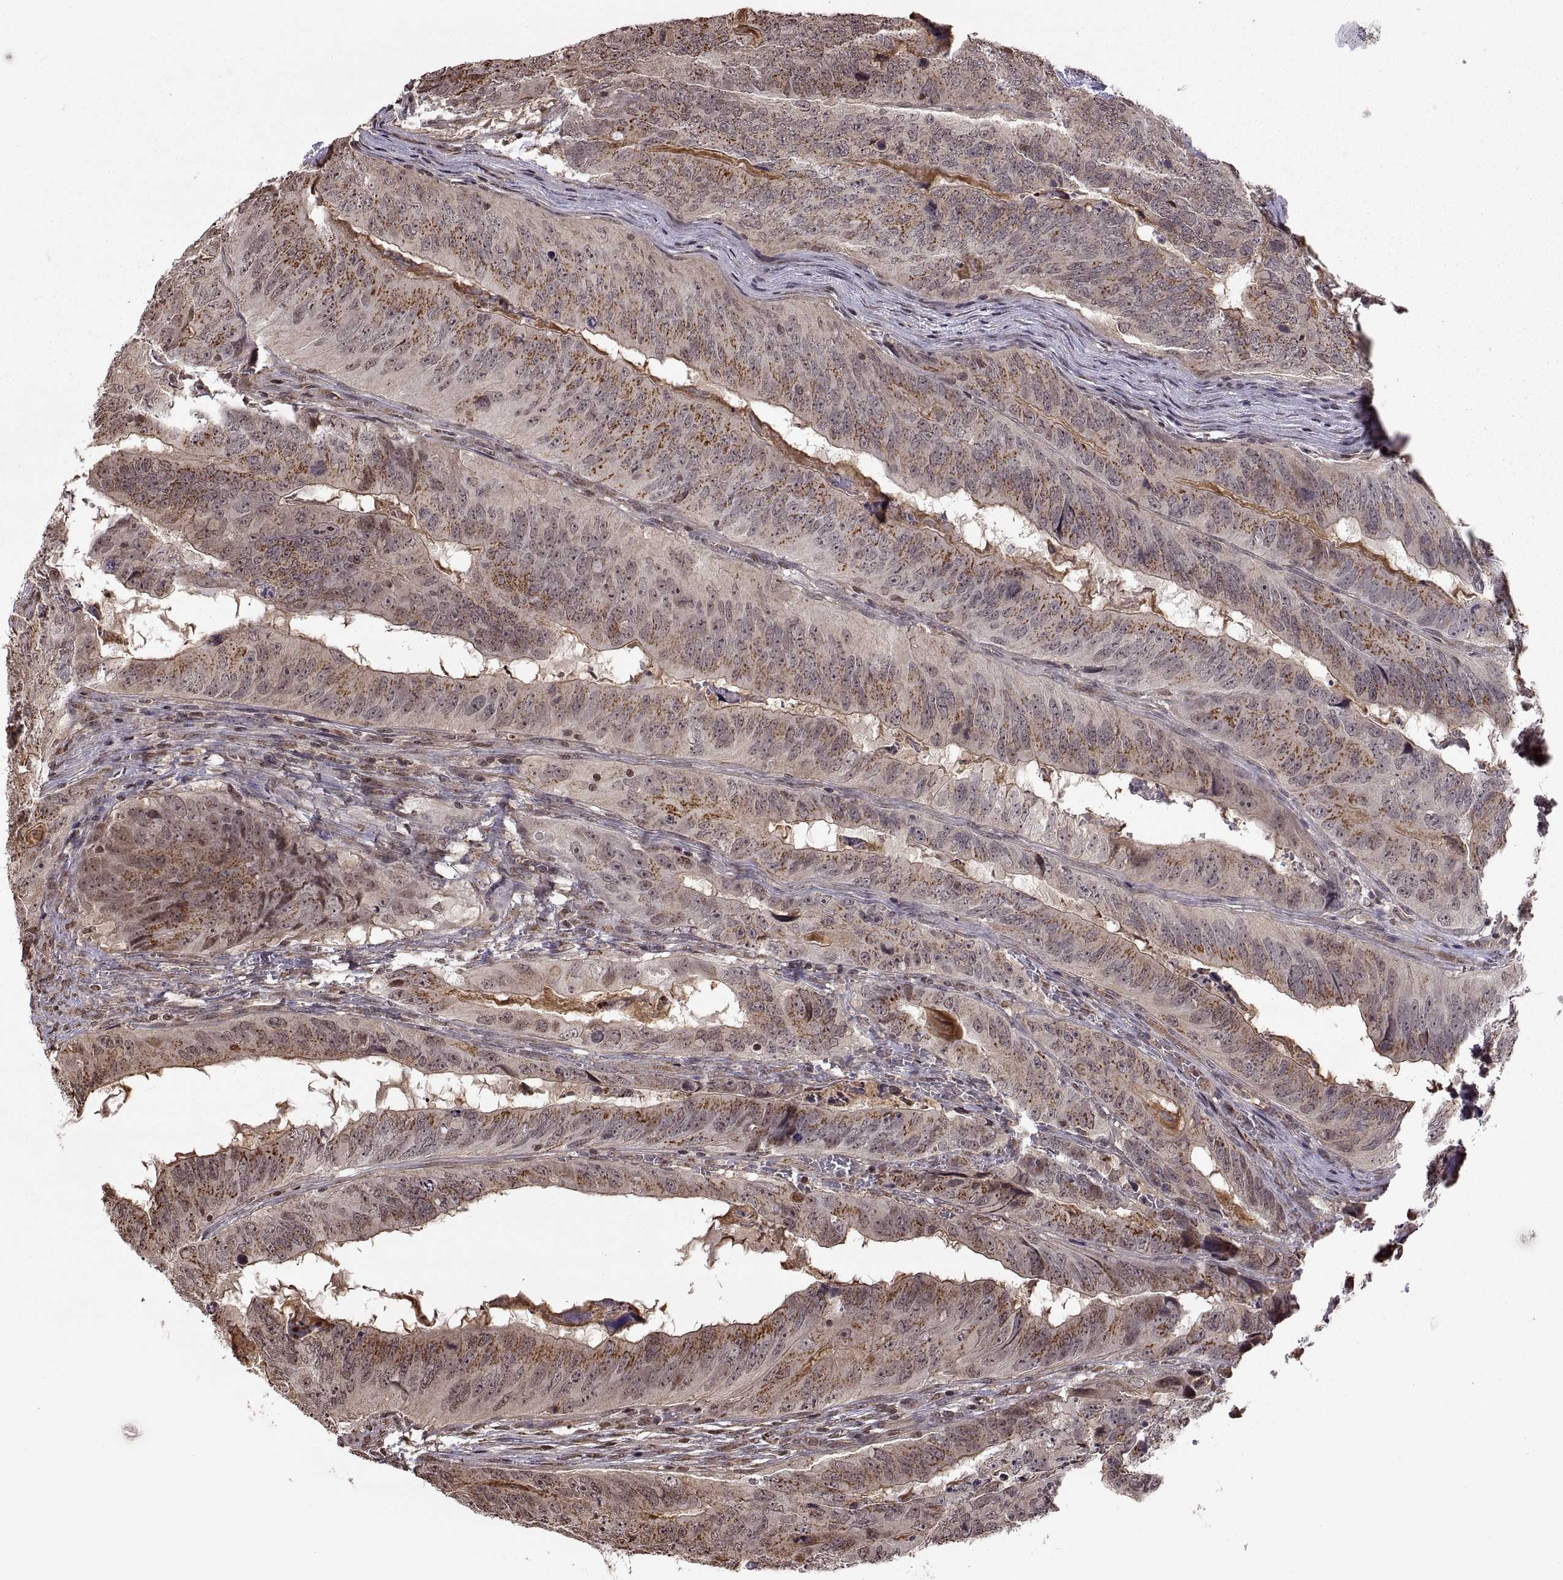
{"staining": {"intensity": "strong", "quantity": "25%-75%", "location": "cytoplasmic/membranous"}, "tissue": "colorectal cancer", "cell_type": "Tumor cells", "image_type": "cancer", "snomed": [{"axis": "morphology", "description": "Adenocarcinoma, NOS"}, {"axis": "topography", "description": "Colon"}], "caption": "An image showing strong cytoplasmic/membranous expression in approximately 25%-75% of tumor cells in adenocarcinoma (colorectal), as visualized by brown immunohistochemical staining.", "gene": "ARRB1", "patient": {"sex": "male", "age": 79}}